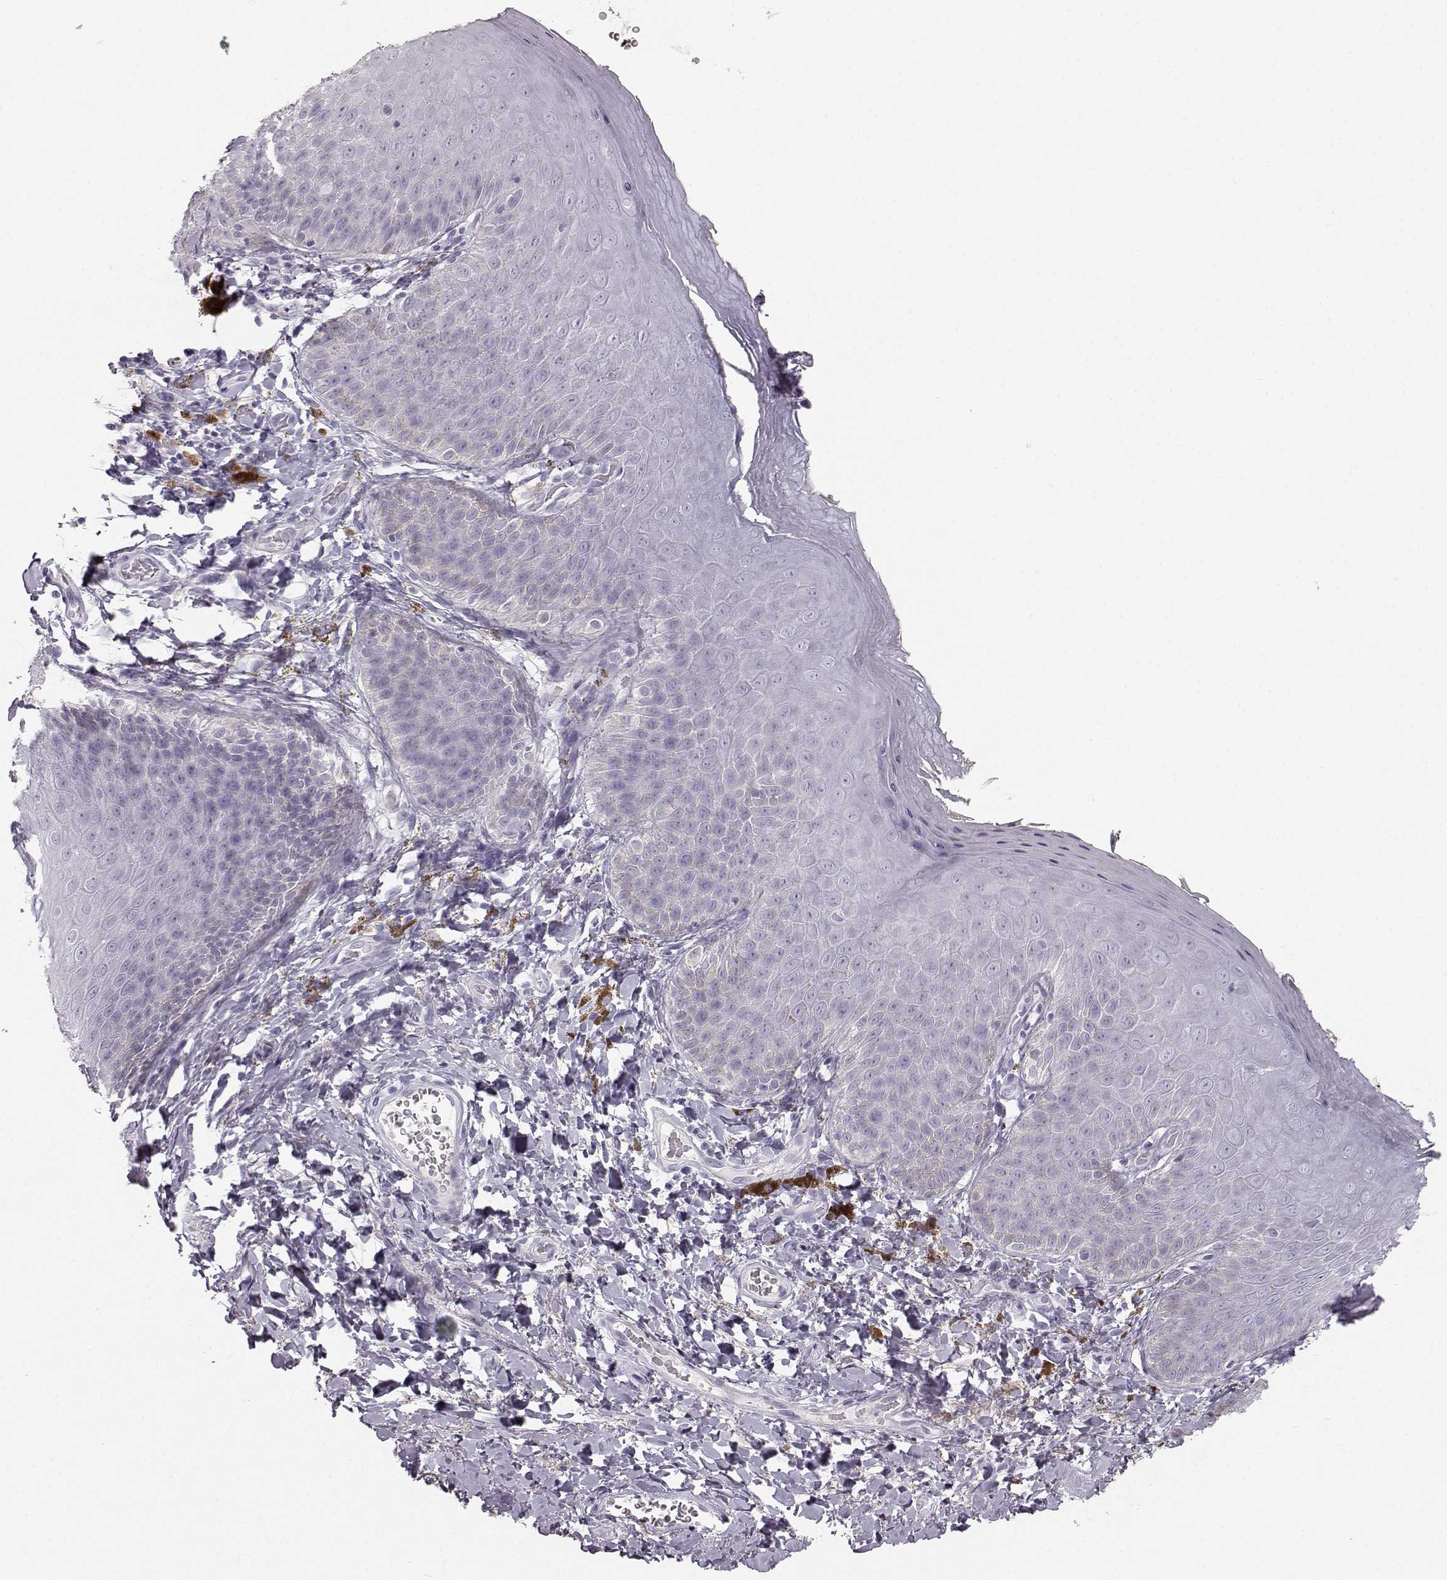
{"staining": {"intensity": "negative", "quantity": "none", "location": "none"}, "tissue": "skin", "cell_type": "Epidermal cells", "image_type": "normal", "snomed": [{"axis": "morphology", "description": "Normal tissue, NOS"}, {"axis": "topography", "description": "Anal"}], "caption": "Immunohistochemistry micrograph of benign skin: skin stained with DAB demonstrates no significant protein staining in epidermal cells.", "gene": "KRTAP16", "patient": {"sex": "male", "age": 53}}